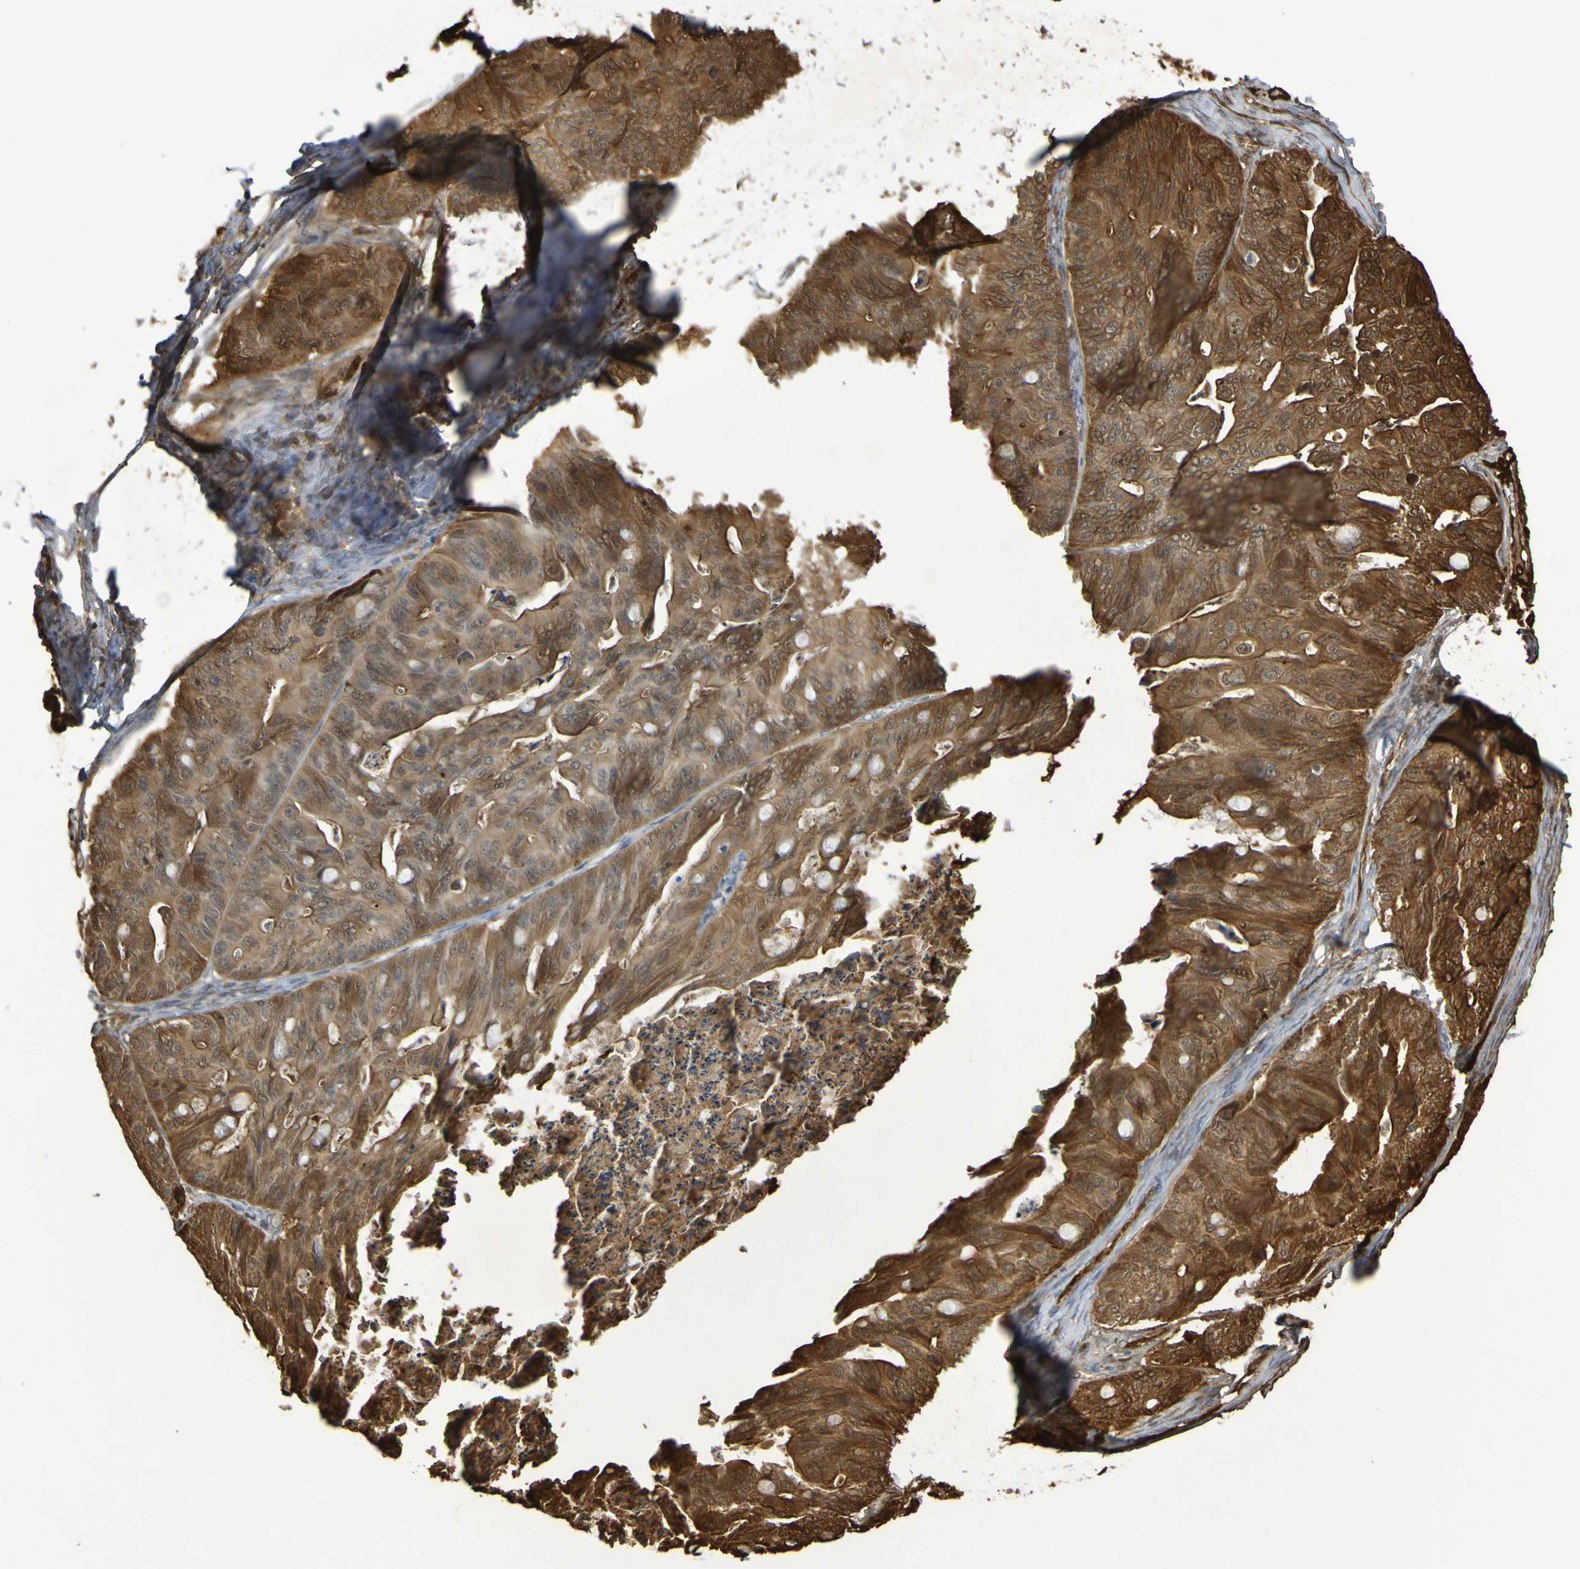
{"staining": {"intensity": "strong", "quantity": "25%-75%", "location": "cytoplasmic/membranous"}, "tissue": "ovarian cancer", "cell_type": "Tumor cells", "image_type": "cancer", "snomed": [{"axis": "morphology", "description": "Cystadenocarcinoma, mucinous, NOS"}, {"axis": "topography", "description": "Ovary"}], "caption": "Protein expression analysis of mucinous cystadenocarcinoma (ovarian) exhibits strong cytoplasmic/membranous expression in about 25%-75% of tumor cells. The staining is performed using DAB brown chromogen to label protein expression. The nuclei are counter-stained blue using hematoxylin.", "gene": "SERPINB6", "patient": {"sex": "female", "age": 37}}